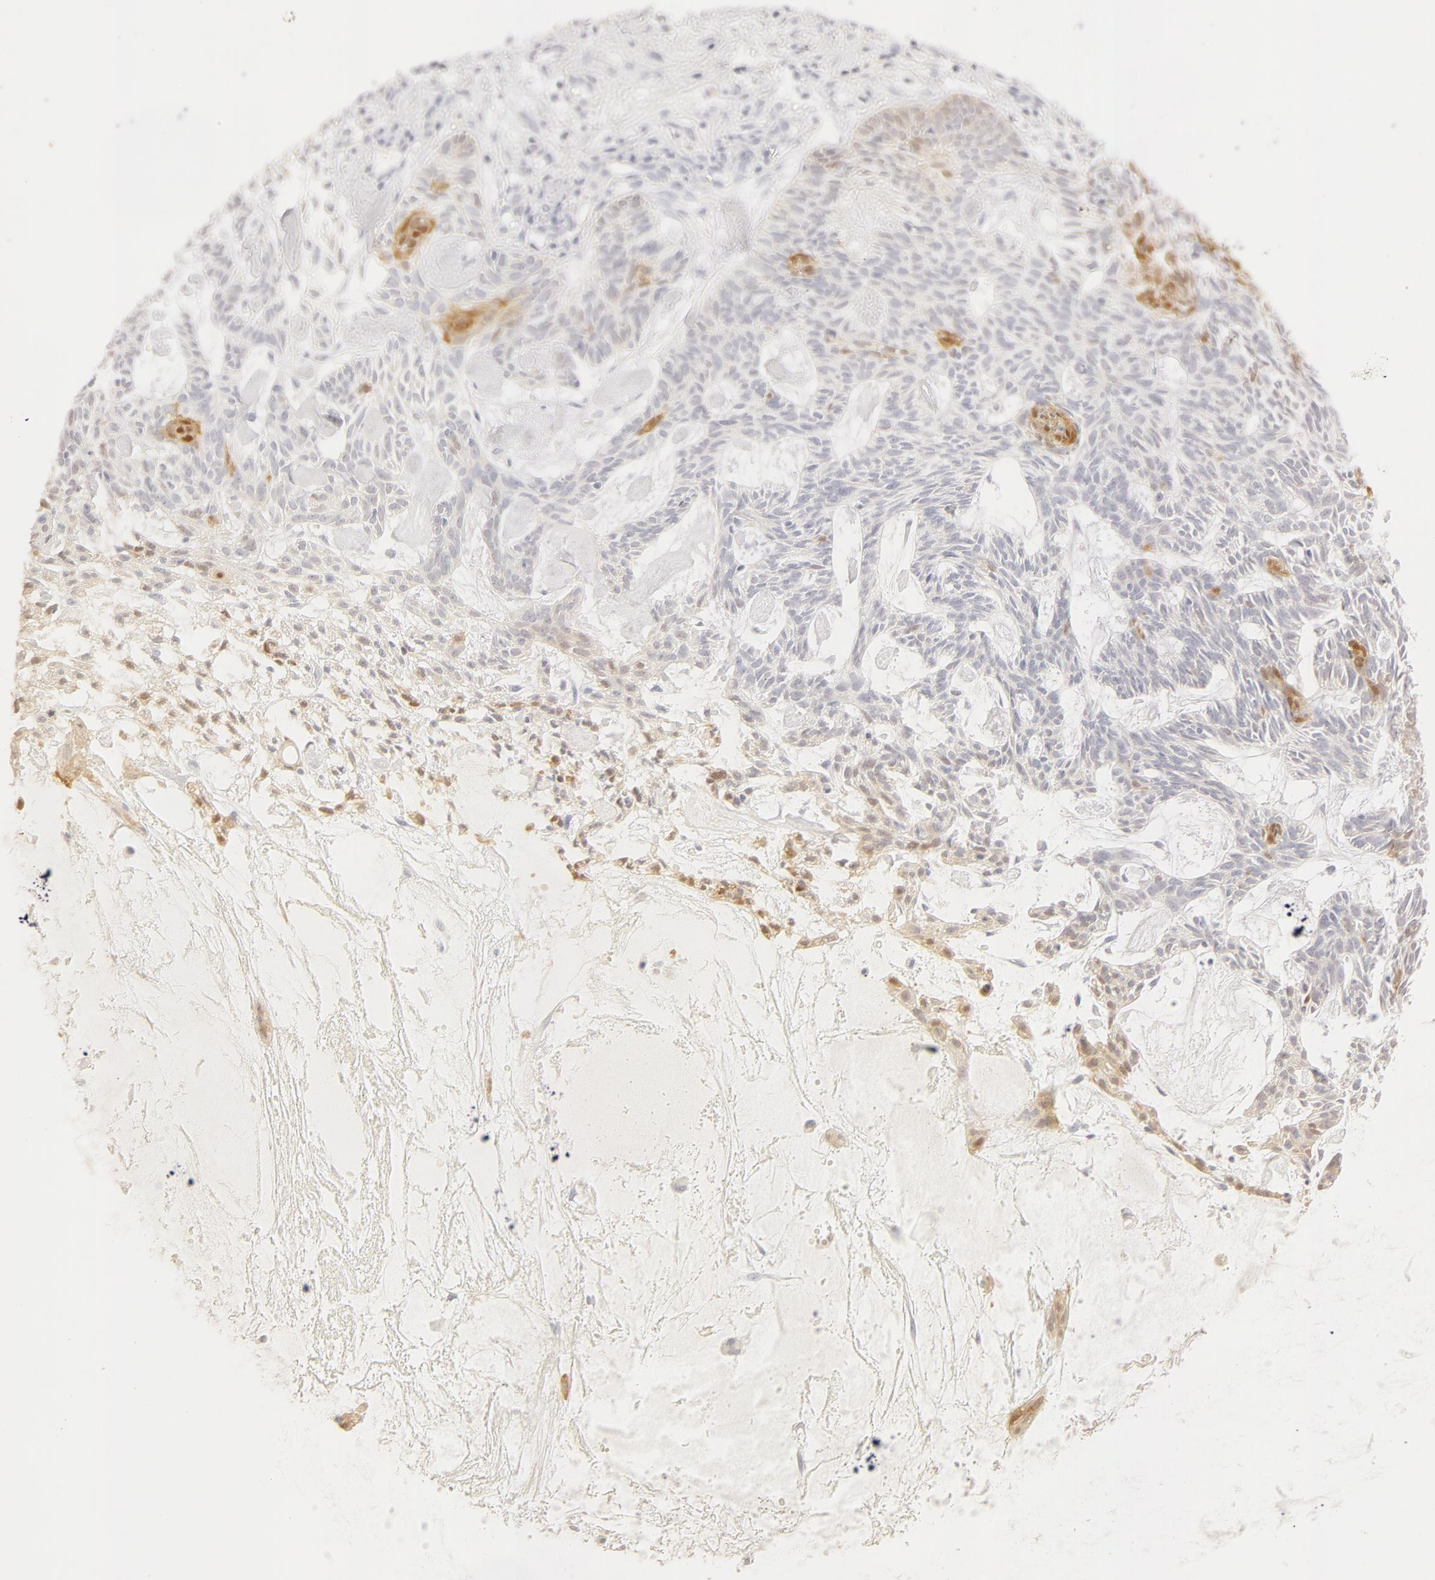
{"staining": {"intensity": "moderate", "quantity": "<25%", "location": "nuclear"}, "tissue": "skin cancer", "cell_type": "Tumor cells", "image_type": "cancer", "snomed": [{"axis": "morphology", "description": "Basal cell carcinoma"}, {"axis": "topography", "description": "Skin"}], "caption": "Skin cancer tissue exhibits moderate nuclear positivity in approximately <25% of tumor cells The staining is performed using DAB (3,3'-diaminobenzidine) brown chromogen to label protein expression. The nuclei are counter-stained blue using hematoxylin.", "gene": "LGALS7B", "patient": {"sex": "male", "age": 75}}